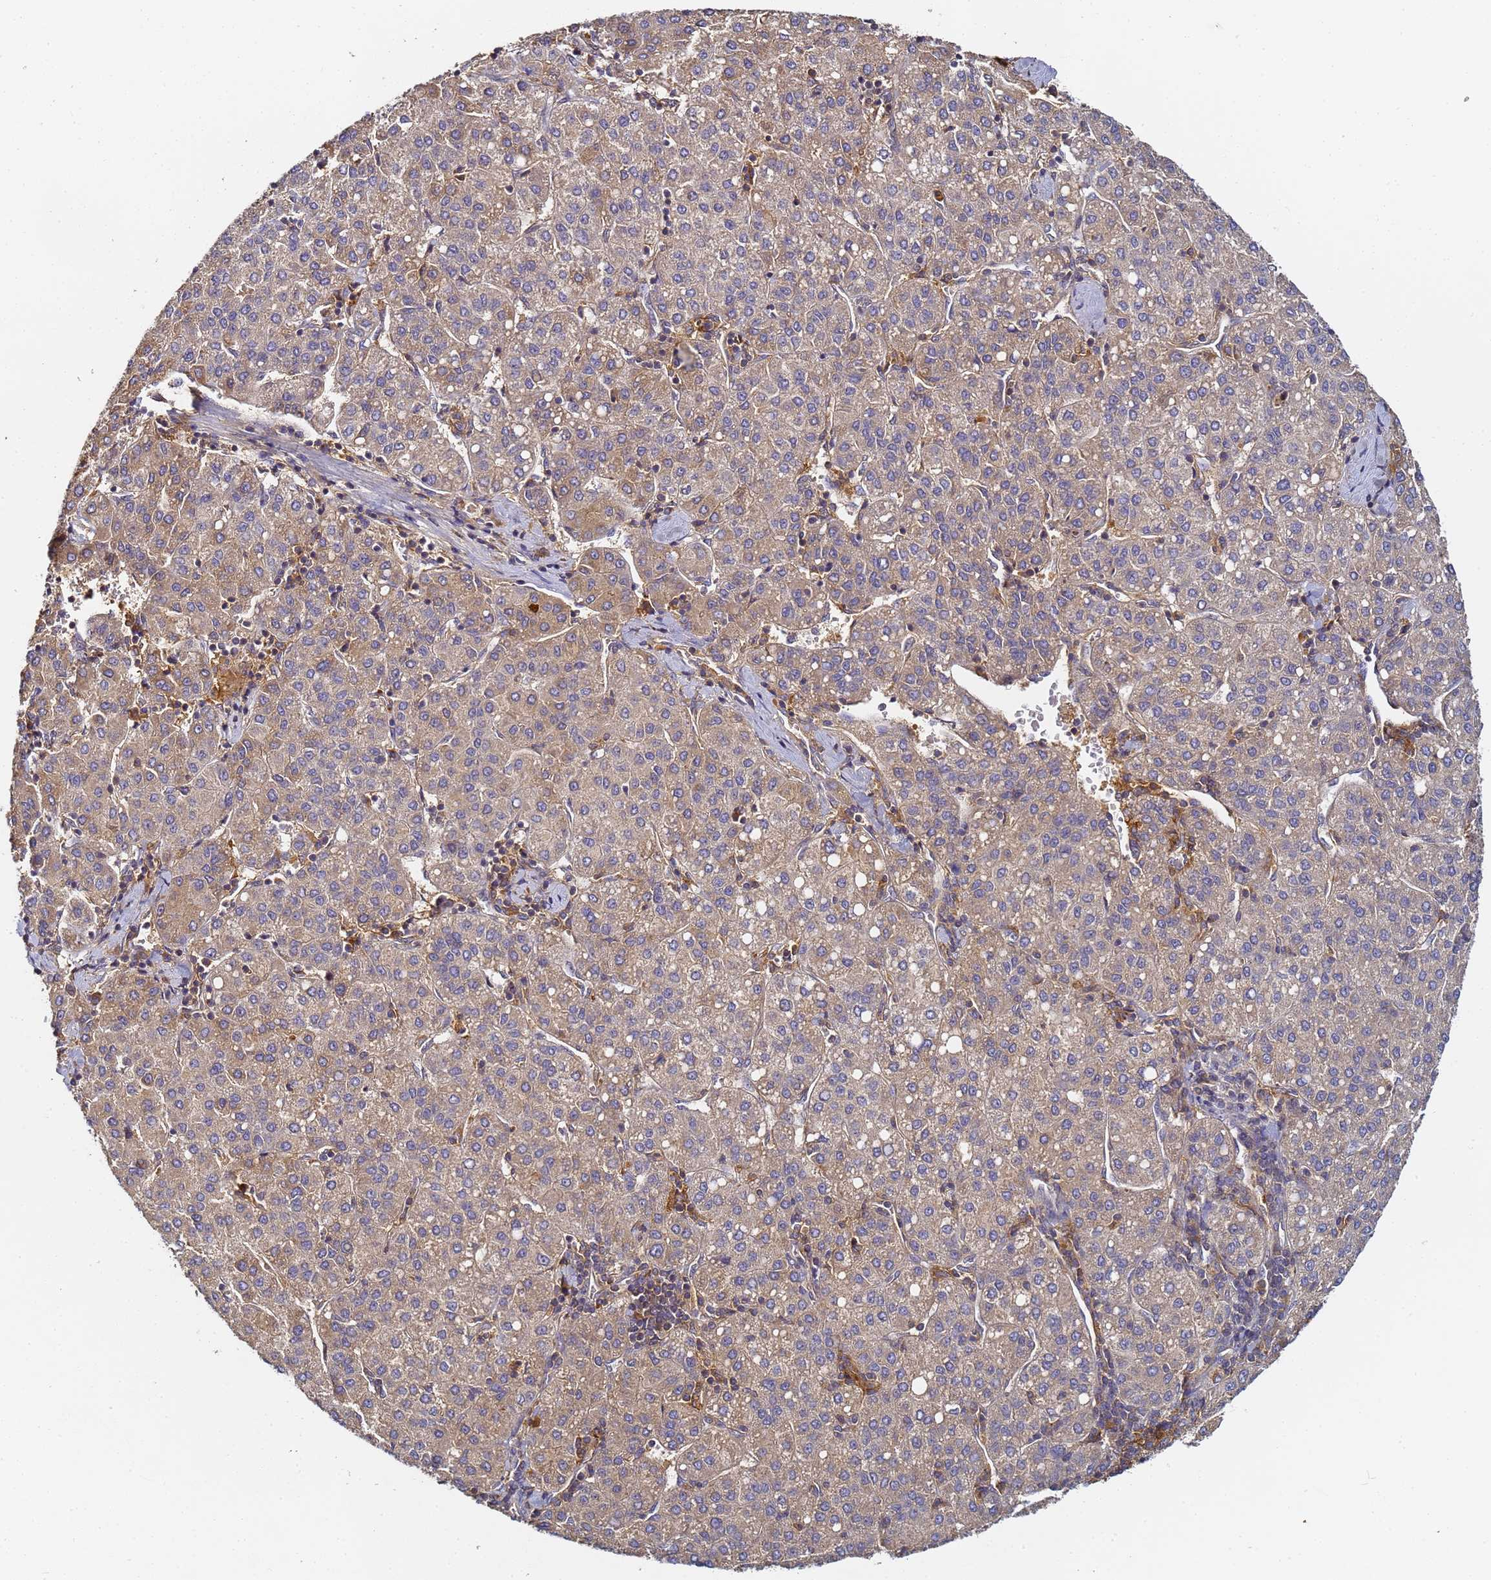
{"staining": {"intensity": "weak", "quantity": "25%-75%", "location": "cytoplasmic/membranous"}, "tissue": "liver cancer", "cell_type": "Tumor cells", "image_type": "cancer", "snomed": [{"axis": "morphology", "description": "Carcinoma, Hepatocellular, NOS"}, {"axis": "topography", "description": "Liver"}], "caption": "High-power microscopy captured an immunohistochemistry image of hepatocellular carcinoma (liver), revealing weak cytoplasmic/membranous positivity in about 25%-75% of tumor cells.", "gene": "LRRC69", "patient": {"sex": "male", "age": 65}}